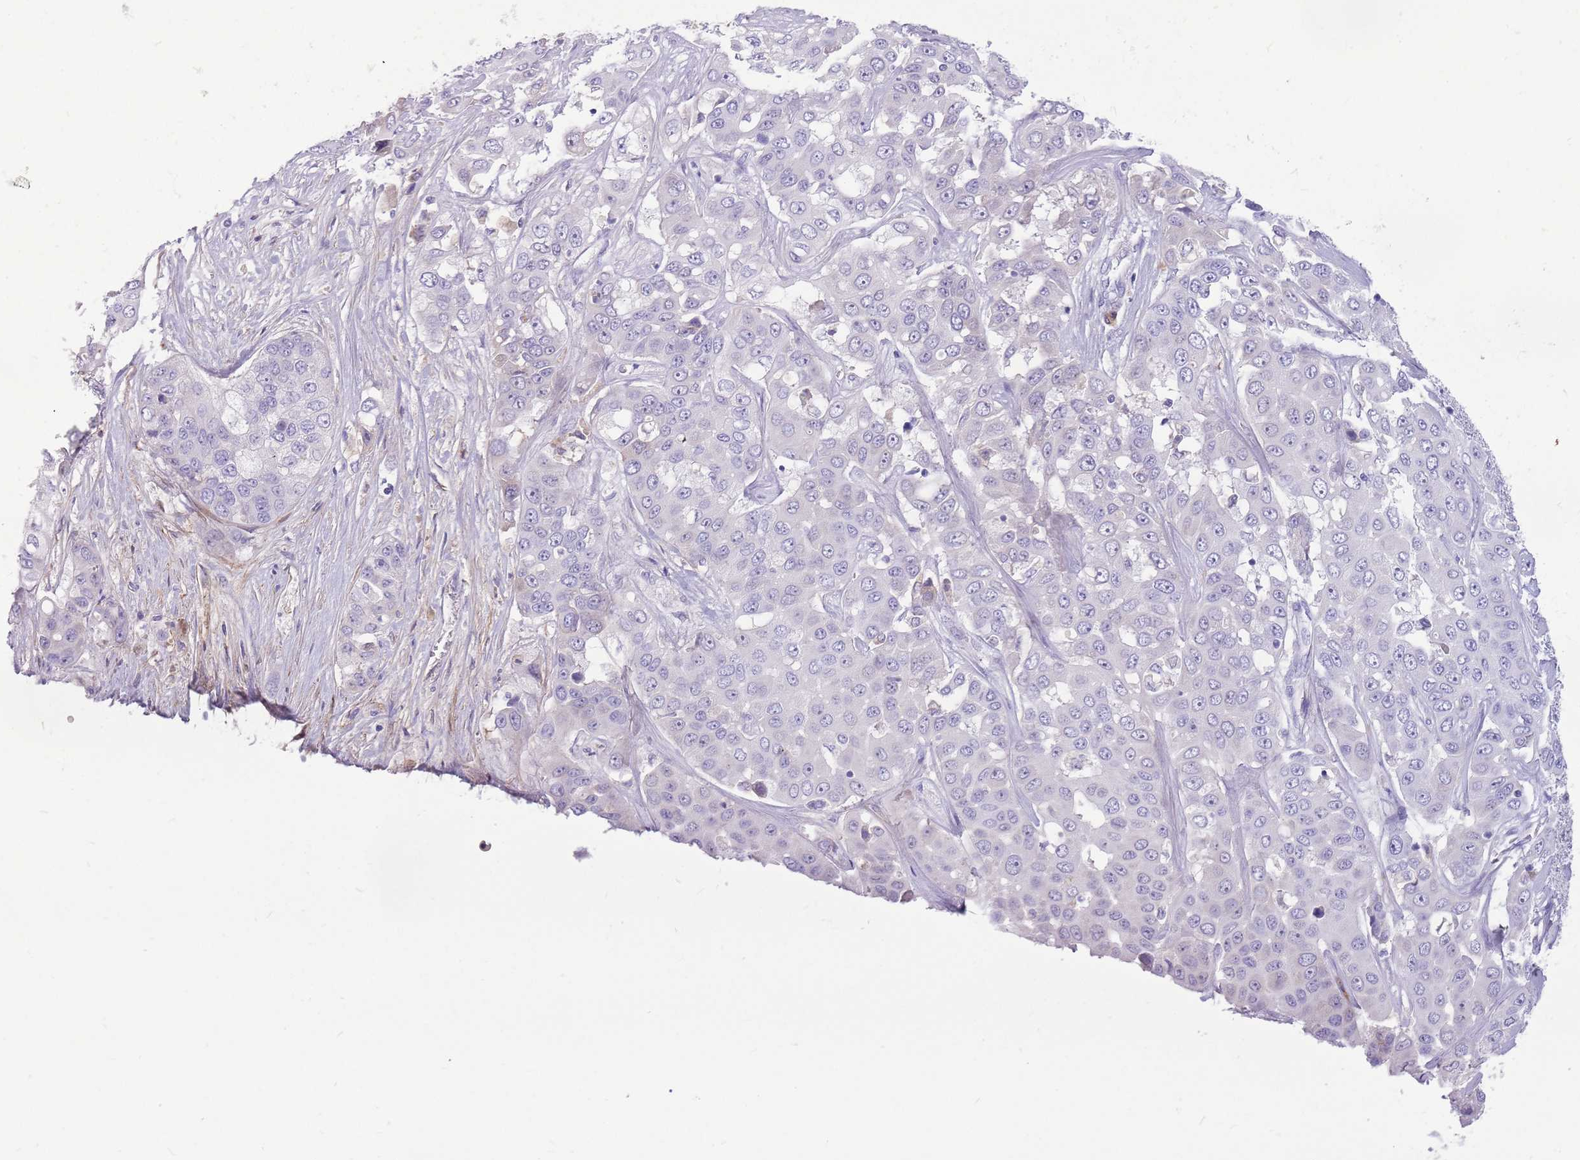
{"staining": {"intensity": "negative", "quantity": "none", "location": "none"}, "tissue": "liver cancer", "cell_type": "Tumor cells", "image_type": "cancer", "snomed": [{"axis": "morphology", "description": "Cholangiocarcinoma"}, {"axis": "topography", "description": "Liver"}], "caption": "High power microscopy image of an immunohistochemistry (IHC) photomicrograph of liver cancer (cholangiocarcinoma), revealing no significant positivity in tumor cells.", "gene": "LEPROTL1", "patient": {"sex": "female", "age": 52}}